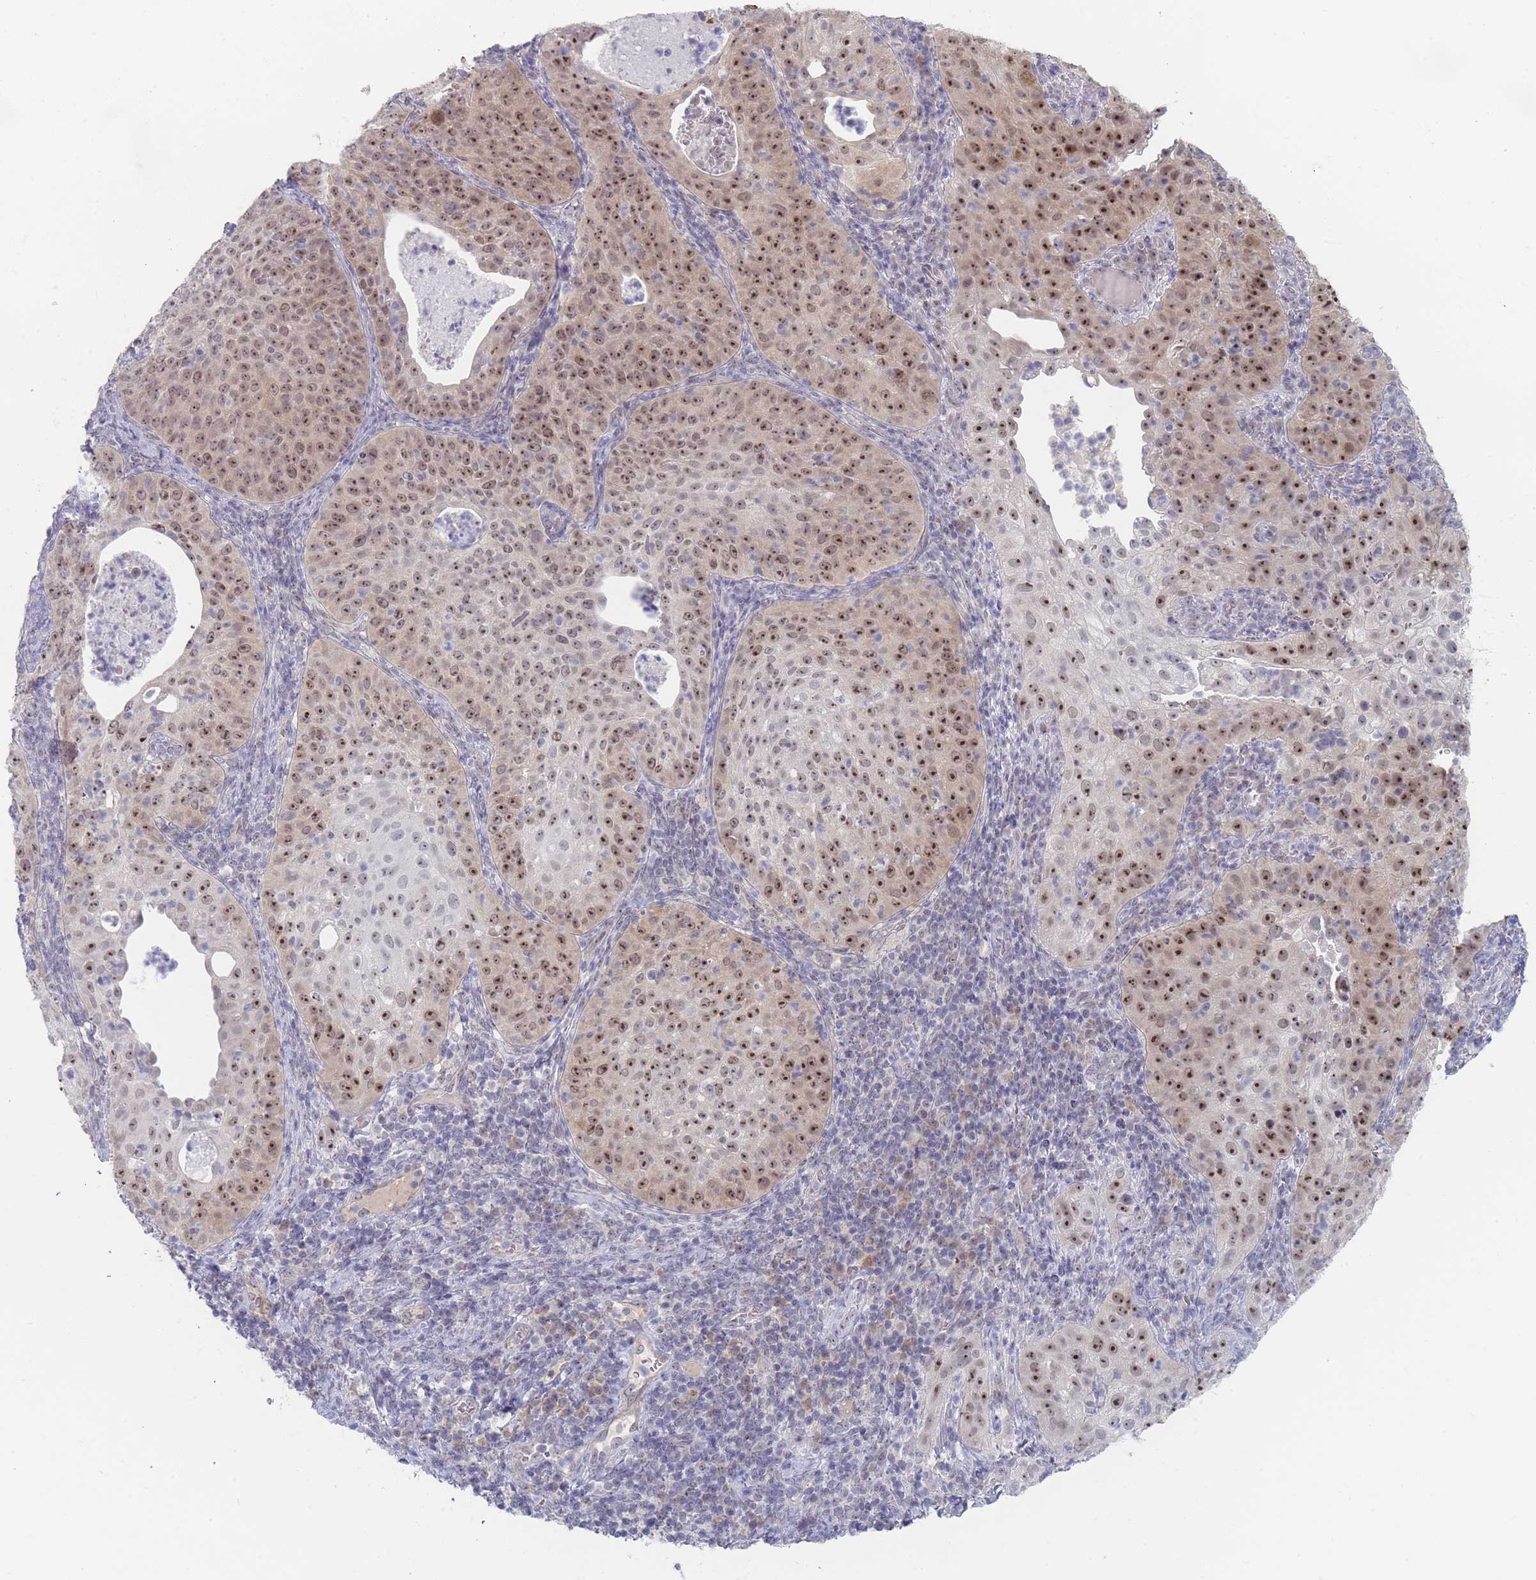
{"staining": {"intensity": "strong", "quantity": ">75%", "location": "nuclear"}, "tissue": "cervical cancer", "cell_type": "Tumor cells", "image_type": "cancer", "snomed": [{"axis": "morphology", "description": "Squamous cell carcinoma, NOS"}, {"axis": "topography", "description": "Cervix"}], "caption": "Brown immunohistochemical staining in human cervical cancer shows strong nuclear staining in approximately >75% of tumor cells.", "gene": "RNF8", "patient": {"sex": "female", "age": 52}}